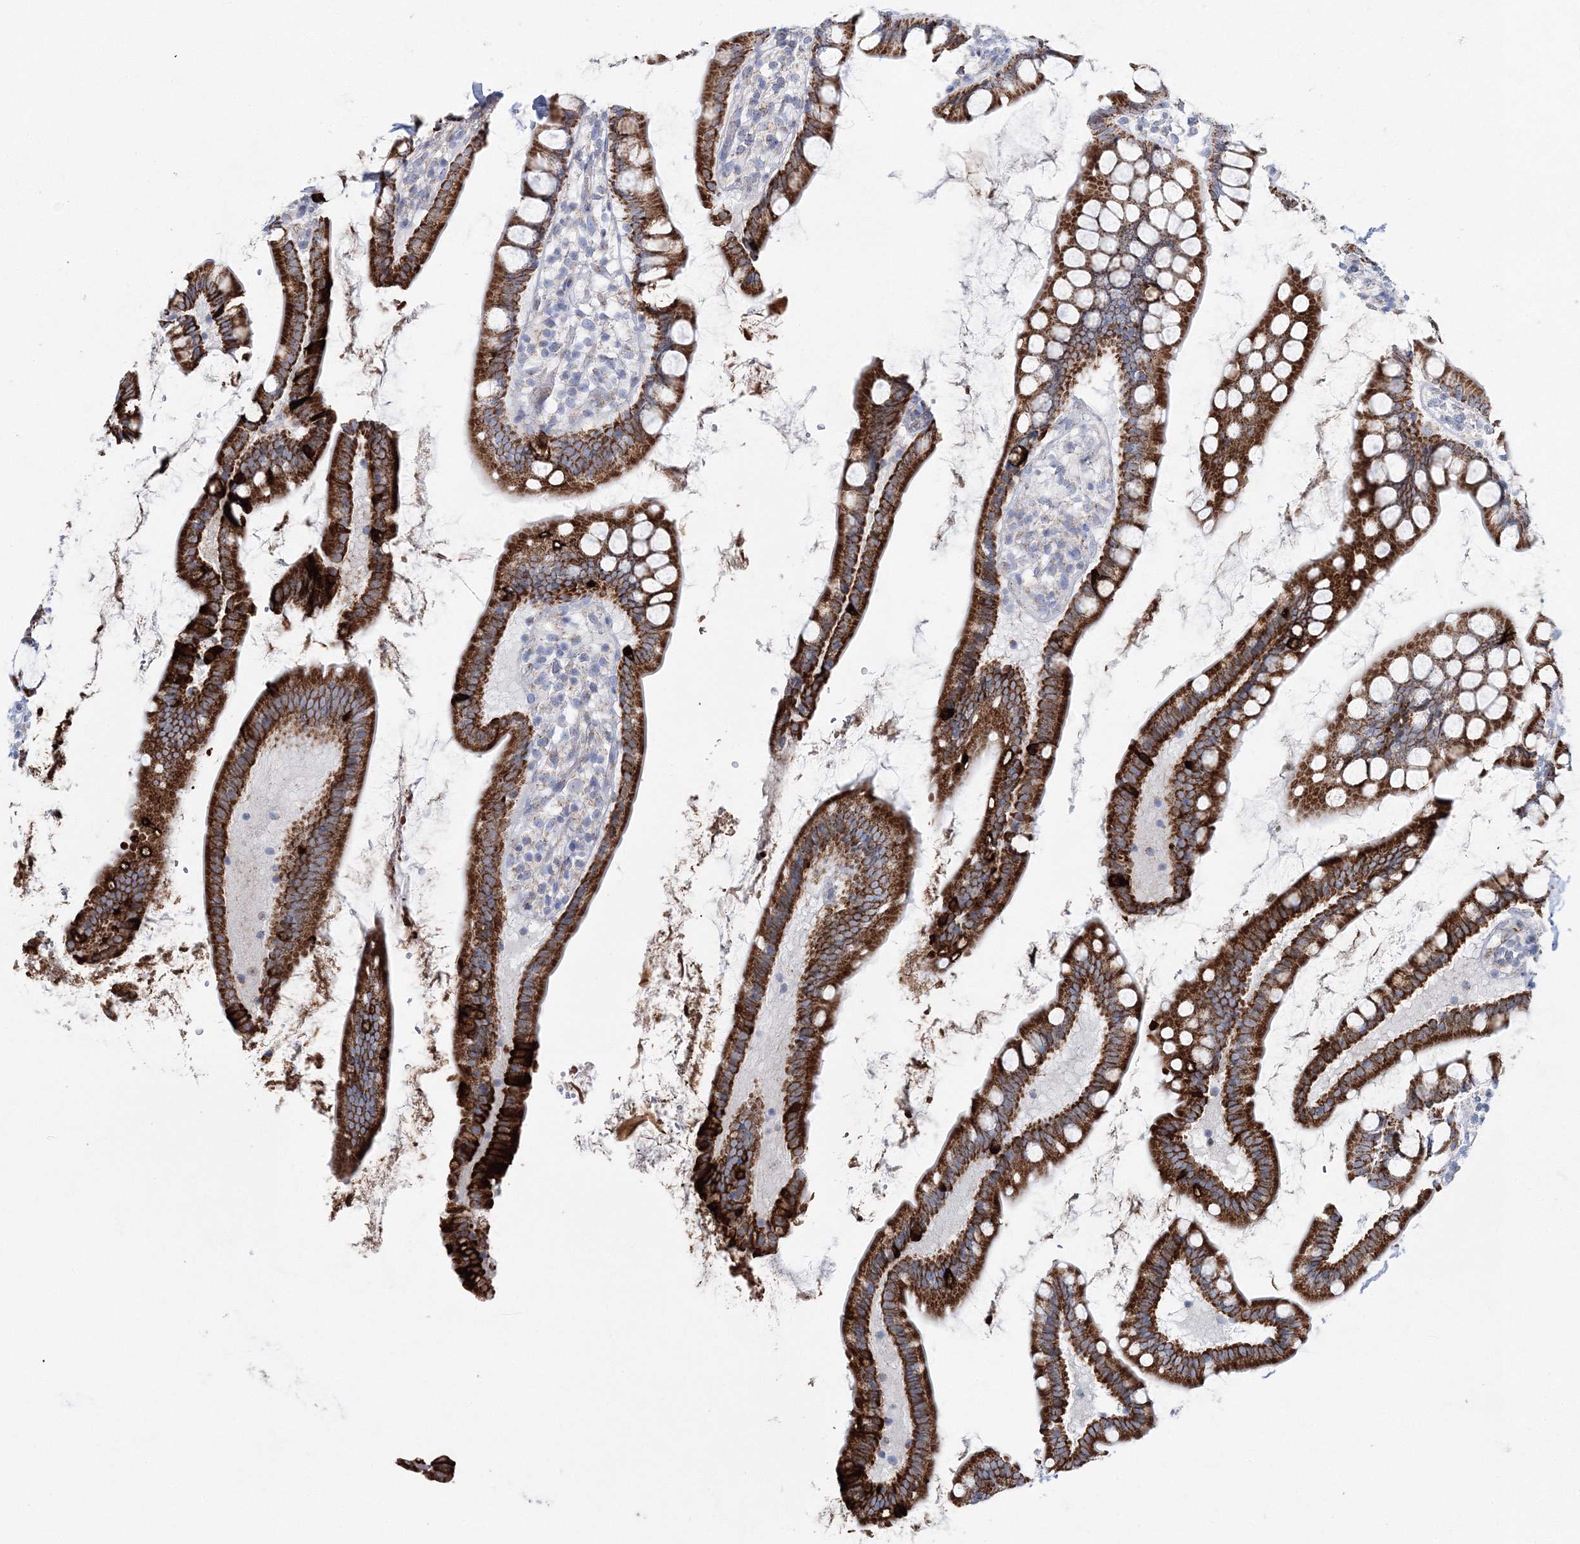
{"staining": {"intensity": "moderate", "quantity": ">75%", "location": "cytoplasmic/membranous"}, "tissue": "small intestine", "cell_type": "Glandular cells", "image_type": "normal", "snomed": [{"axis": "morphology", "description": "Normal tissue, NOS"}, {"axis": "topography", "description": "Small intestine"}], "caption": "Glandular cells demonstrate medium levels of moderate cytoplasmic/membranous expression in about >75% of cells in unremarkable human small intestine.", "gene": "HIBCH", "patient": {"sex": "female", "age": 84}}